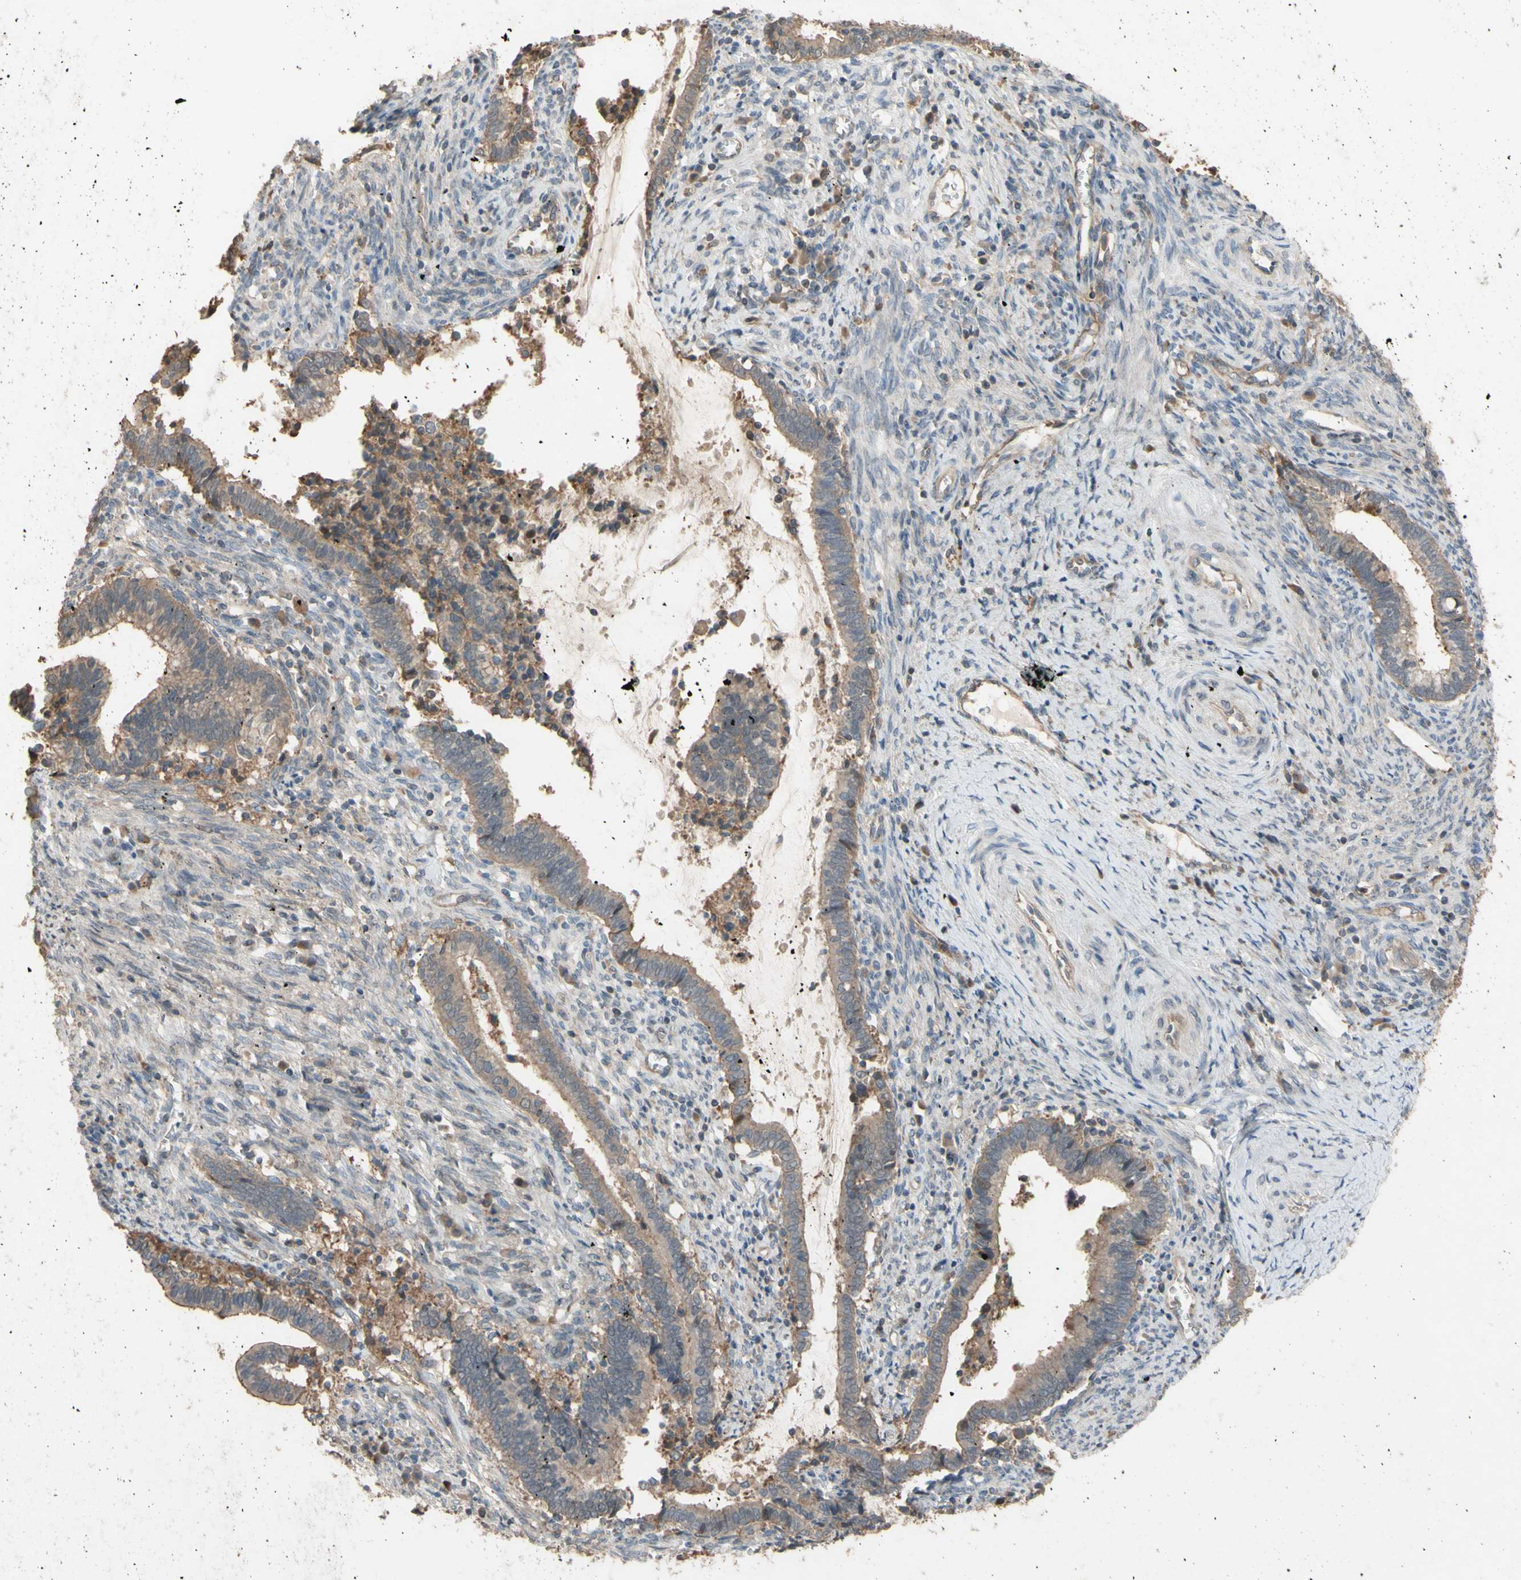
{"staining": {"intensity": "weak", "quantity": ">75%", "location": "cytoplasmic/membranous"}, "tissue": "cervical cancer", "cell_type": "Tumor cells", "image_type": "cancer", "snomed": [{"axis": "morphology", "description": "Adenocarcinoma, NOS"}, {"axis": "topography", "description": "Cervix"}], "caption": "Protein expression analysis of cervical cancer reveals weak cytoplasmic/membranous positivity in about >75% of tumor cells.", "gene": "SHROOM4", "patient": {"sex": "female", "age": 44}}